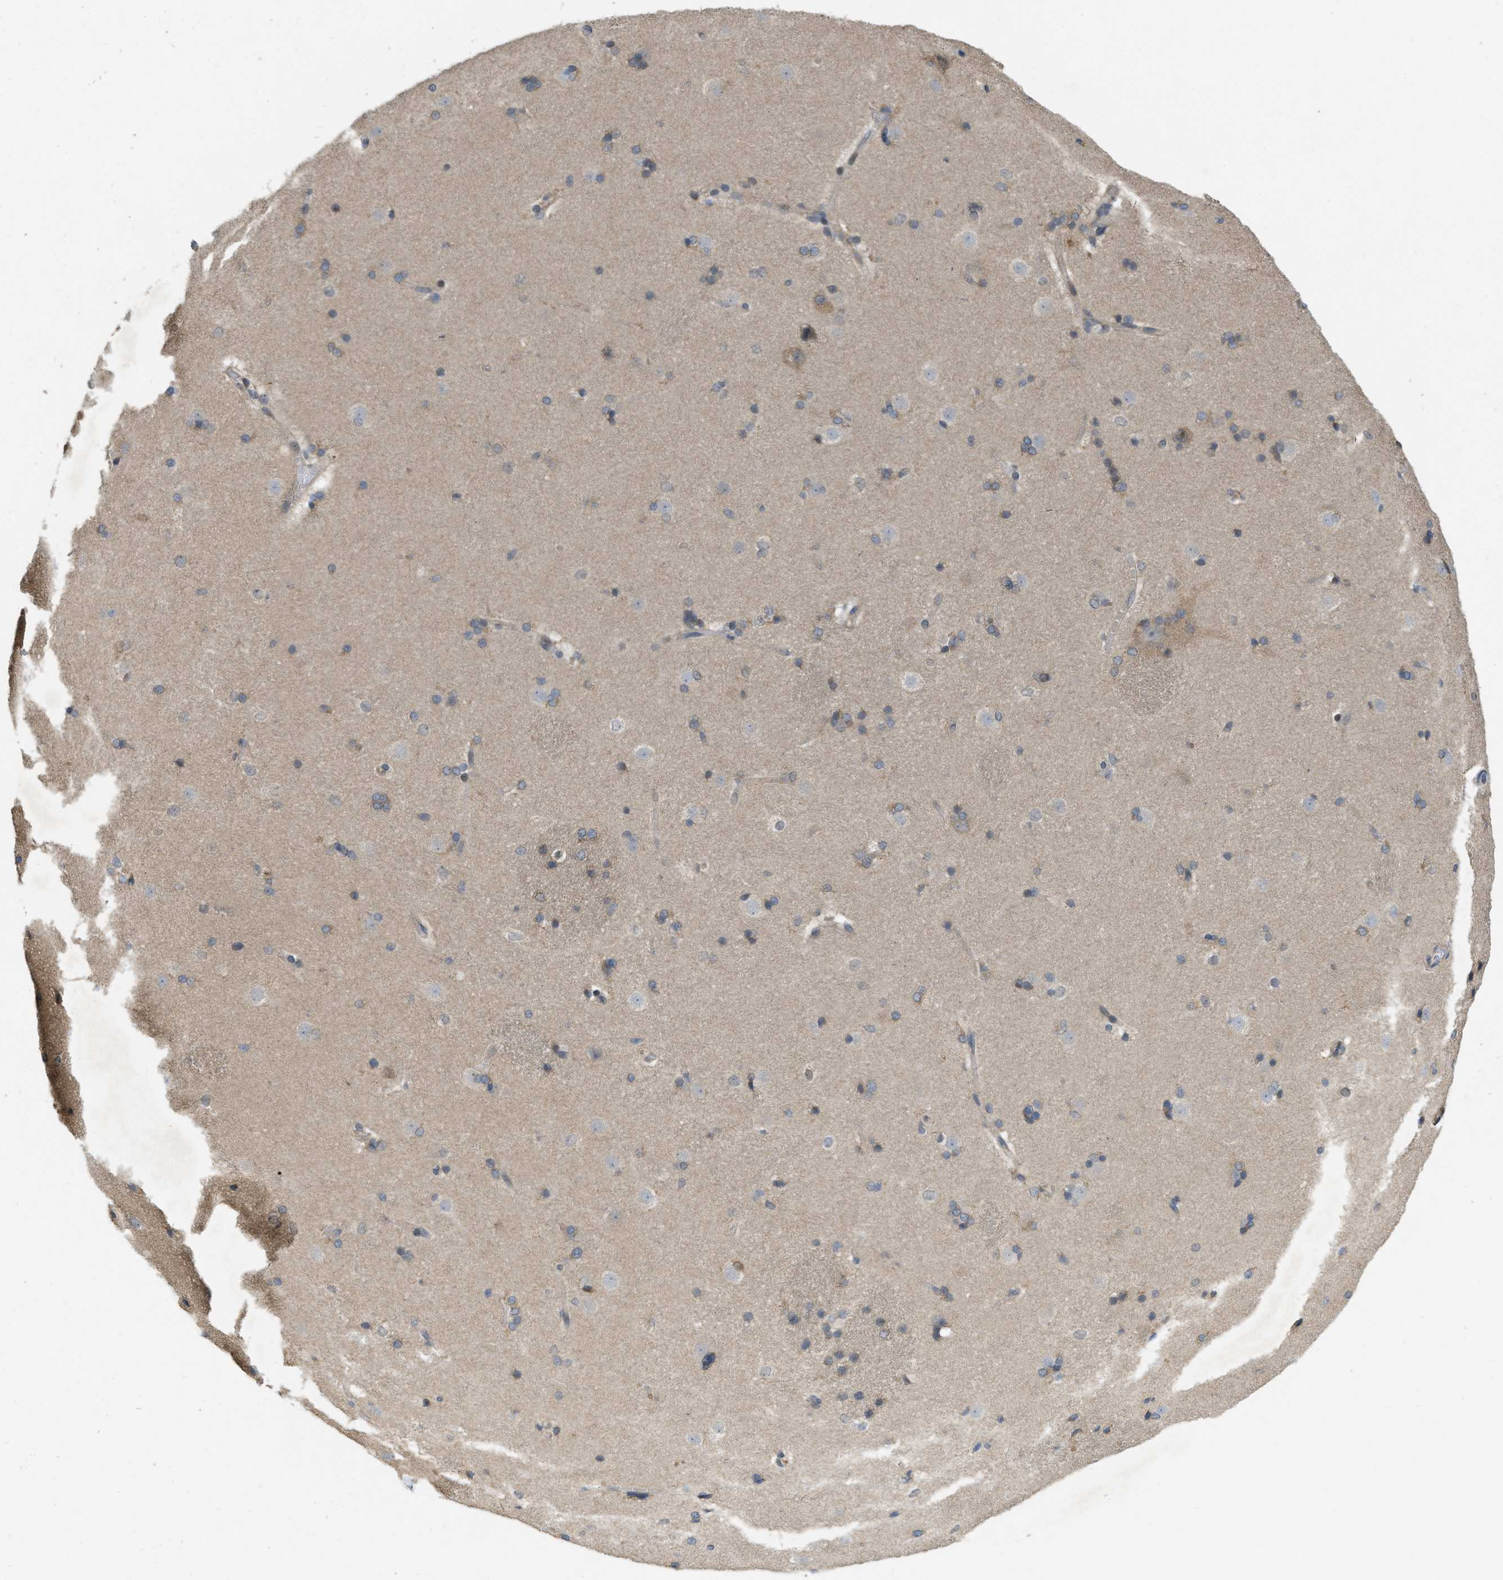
{"staining": {"intensity": "moderate", "quantity": "<25%", "location": "cytoplasmic/membranous"}, "tissue": "caudate", "cell_type": "Glial cells", "image_type": "normal", "snomed": [{"axis": "morphology", "description": "Normal tissue, NOS"}, {"axis": "topography", "description": "Lateral ventricle wall"}], "caption": "High-power microscopy captured an IHC histopathology image of benign caudate, revealing moderate cytoplasmic/membranous positivity in about <25% of glial cells. The staining was performed using DAB (3,3'-diaminobenzidine) to visualize the protein expression in brown, while the nuclei were stained in blue with hematoxylin (Magnification: 20x).", "gene": "IFNLR1", "patient": {"sex": "female", "age": 19}}